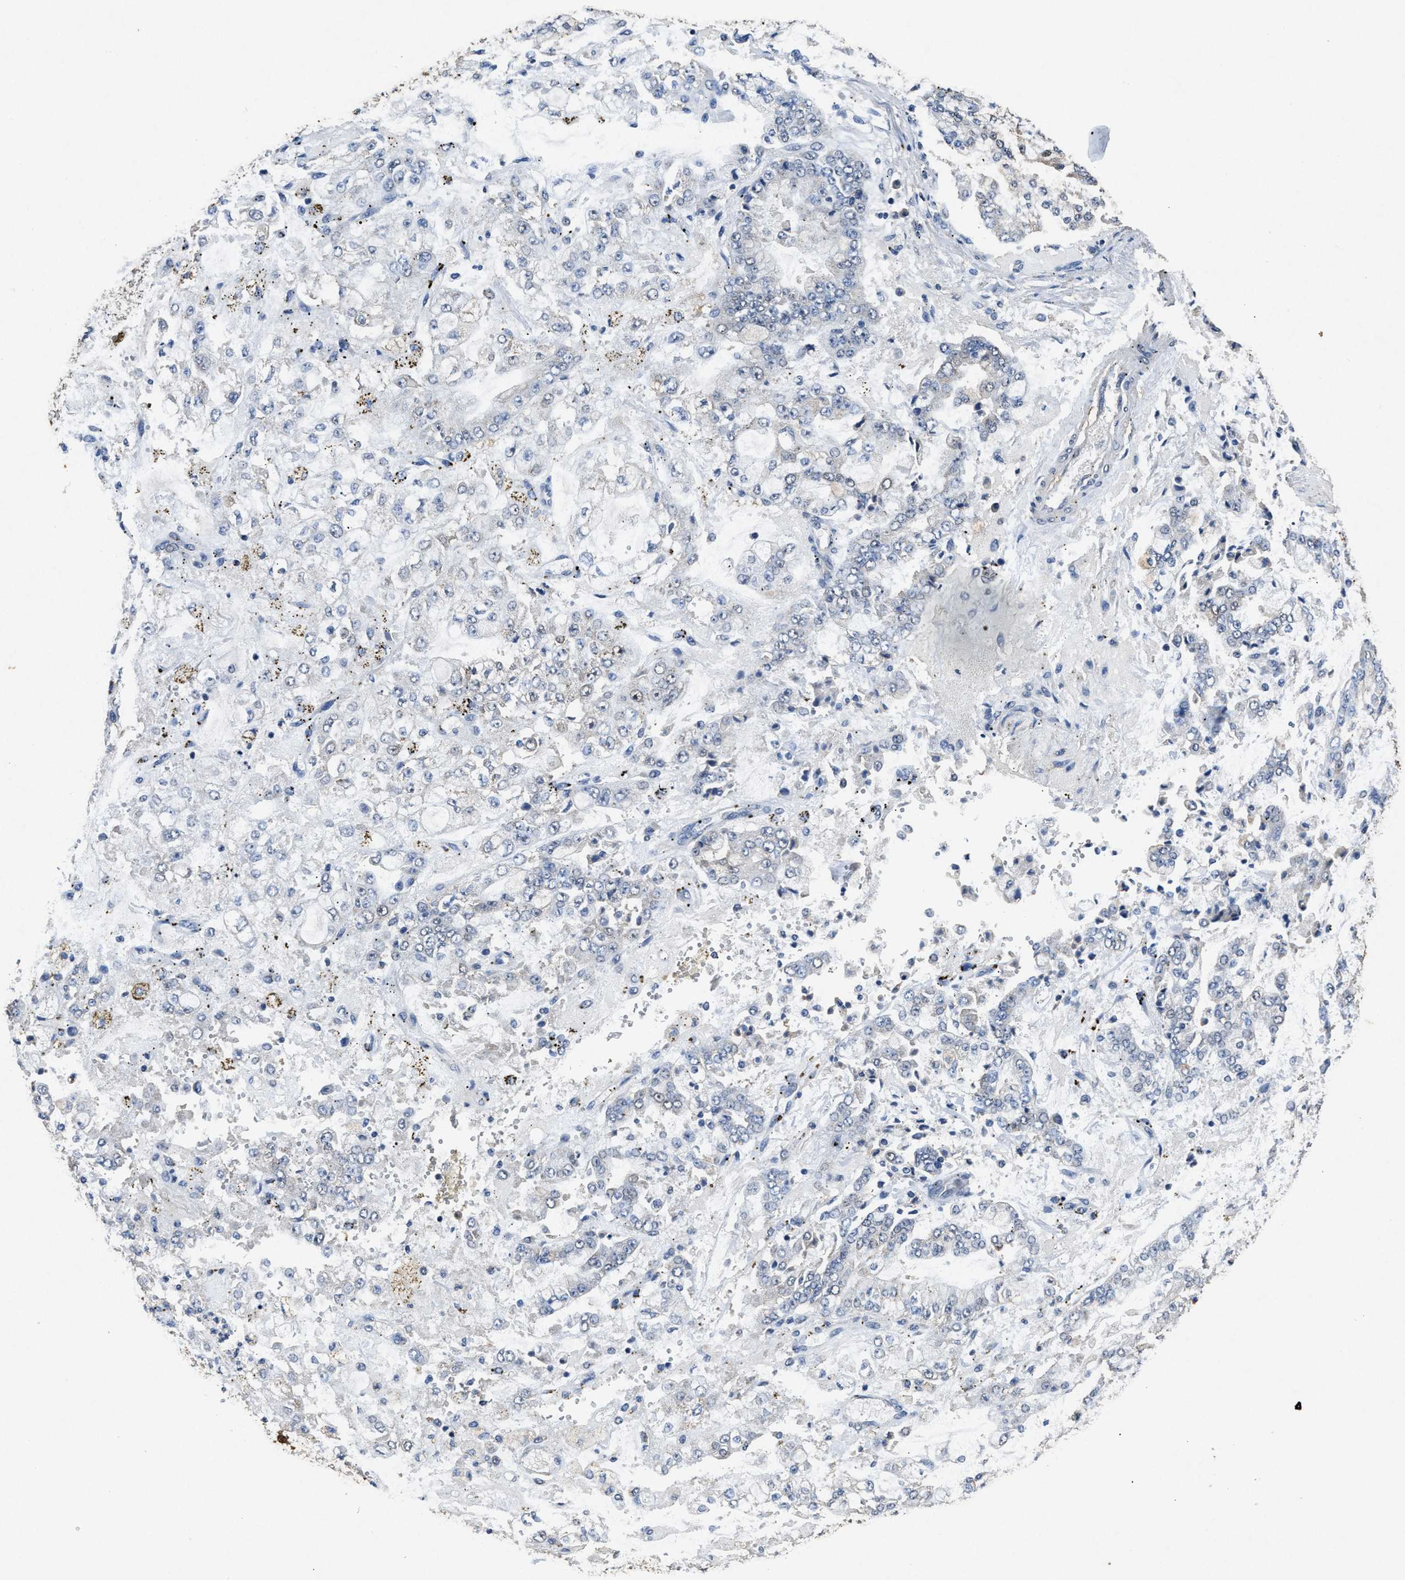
{"staining": {"intensity": "negative", "quantity": "none", "location": "none"}, "tissue": "stomach cancer", "cell_type": "Tumor cells", "image_type": "cancer", "snomed": [{"axis": "morphology", "description": "Adenocarcinoma, NOS"}, {"axis": "topography", "description": "Stomach"}], "caption": "A micrograph of stomach adenocarcinoma stained for a protein shows no brown staining in tumor cells.", "gene": "ACAT2", "patient": {"sex": "male", "age": 76}}